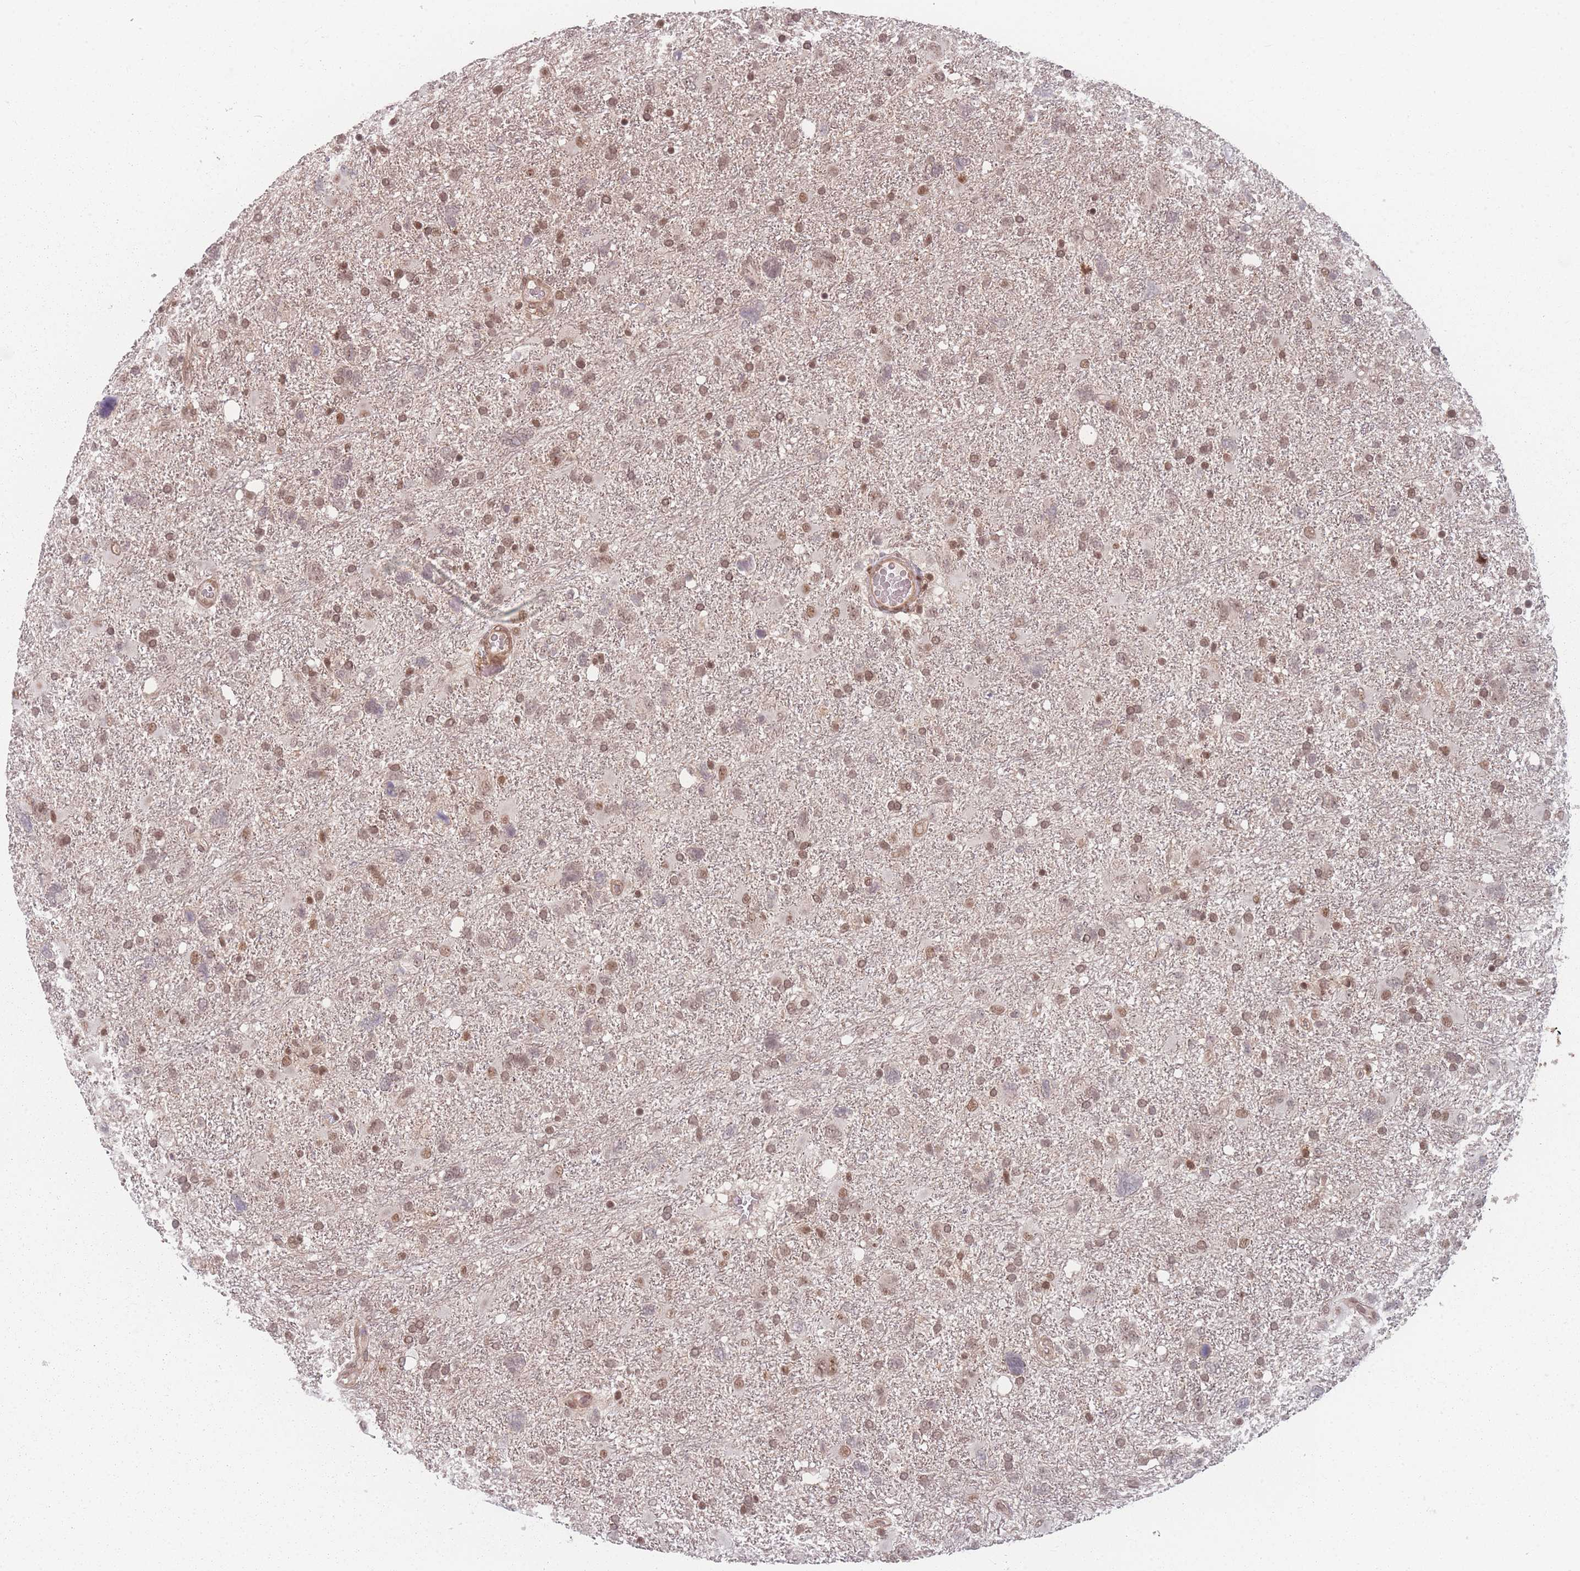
{"staining": {"intensity": "moderate", "quantity": ">75%", "location": "nuclear"}, "tissue": "glioma", "cell_type": "Tumor cells", "image_type": "cancer", "snomed": [{"axis": "morphology", "description": "Glioma, malignant, High grade"}, {"axis": "topography", "description": "Brain"}], "caption": "Glioma was stained to show a protein in brown. There is medium levels of moderate nuclear positivity in about >75% of tumor cells. (Brightfield microscopy of DAB IHC at high magnification).", "gene": "WDR55", "patient": {"sex": "male", "age": 61}}